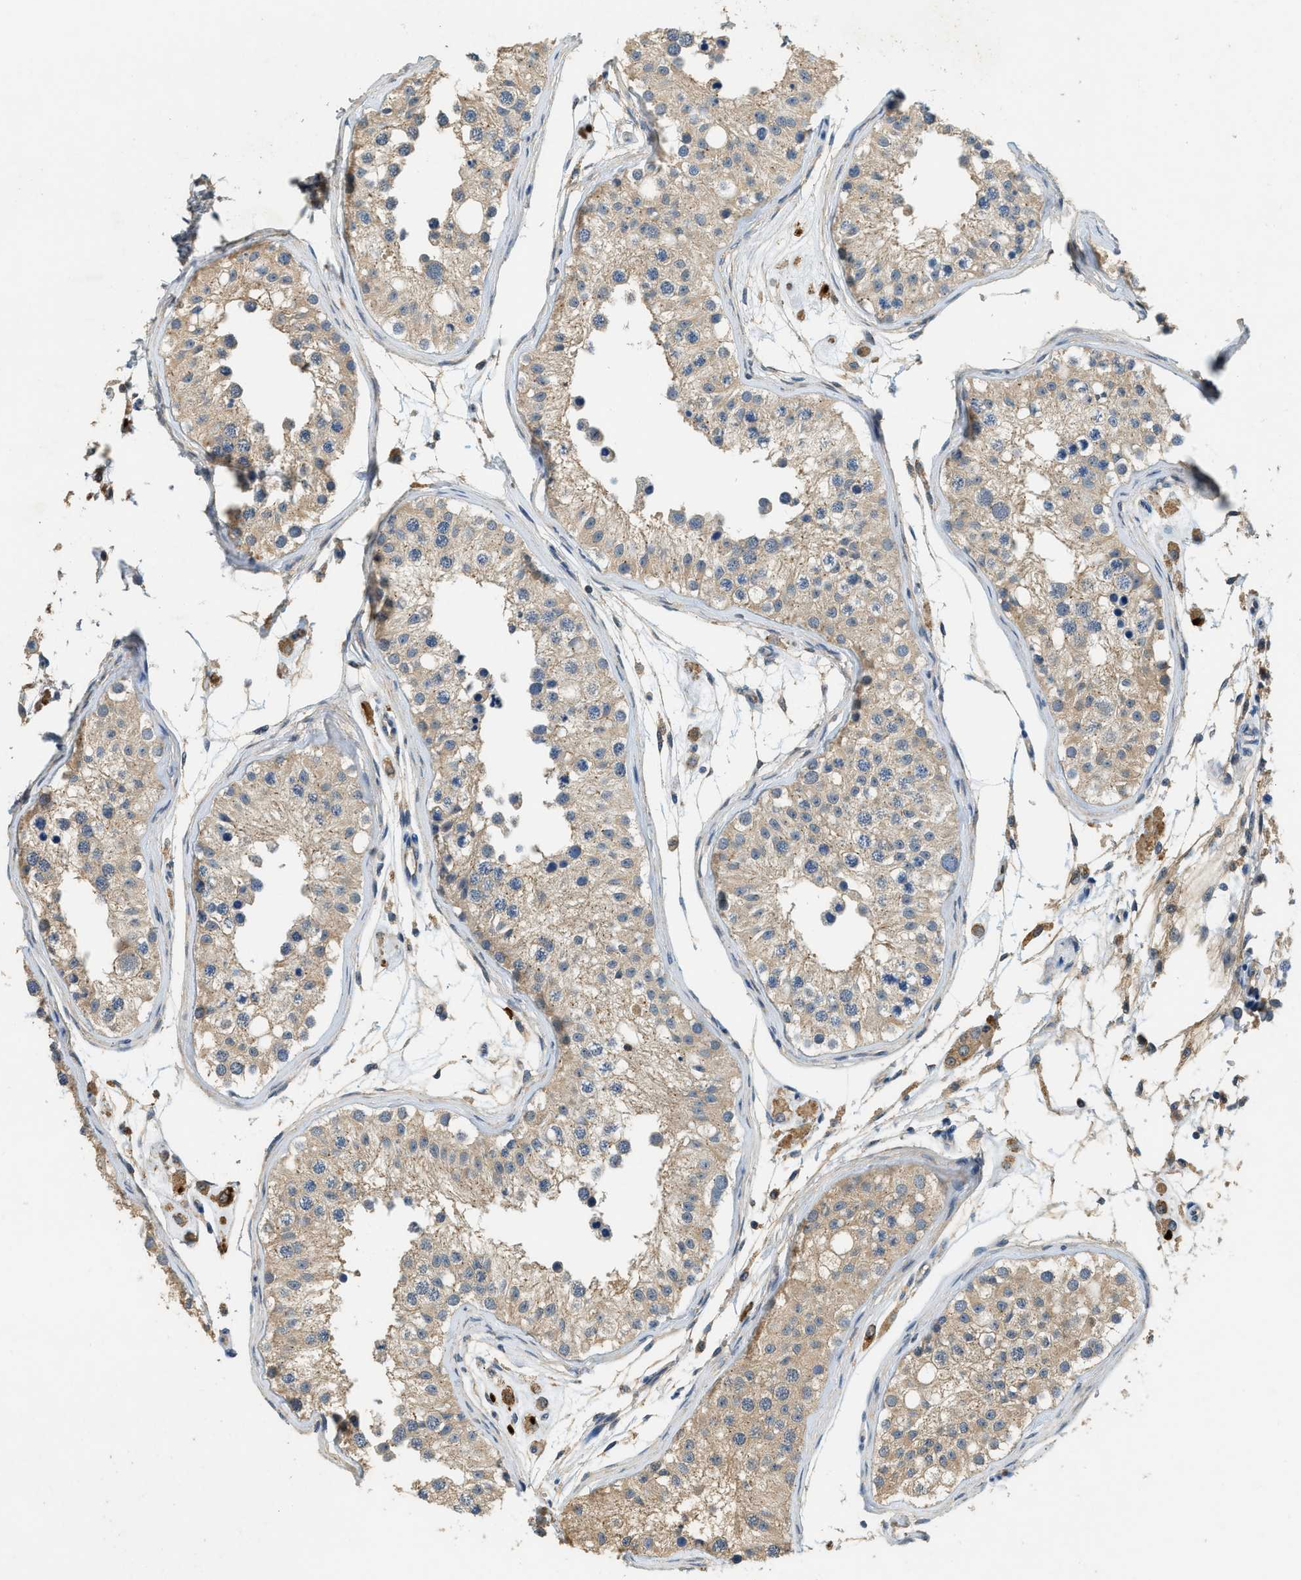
{"staining": {"intensity": "weak", "quantity": ">75%", "location": "cytoplasmic/membranous"}, "tissue": "testis", "cell_type": "Cells in seminiferous ducts", "image_type": "normal", "snomed": [{"axis": "morphology", "description": "Normal tissue, NOS"}, {"axis": "morphology", "description": "Adenocarcinoma, metastatic, NOS"}, {"axis": "topography", "description": "Testis"}], "caption": "High-magnification brightfield microscopy of unremarkable testis stained with DAB (3,3'-diaminobenzidine) (brown) and counterstained with hematoxylin (blue). cells in seminiferous ducts exhibit weak cytoplasmic/membranous positivity is present in about>75% of cells.", "gene": "CFLAR", "patient": {"sex": "male", "age": 26}}